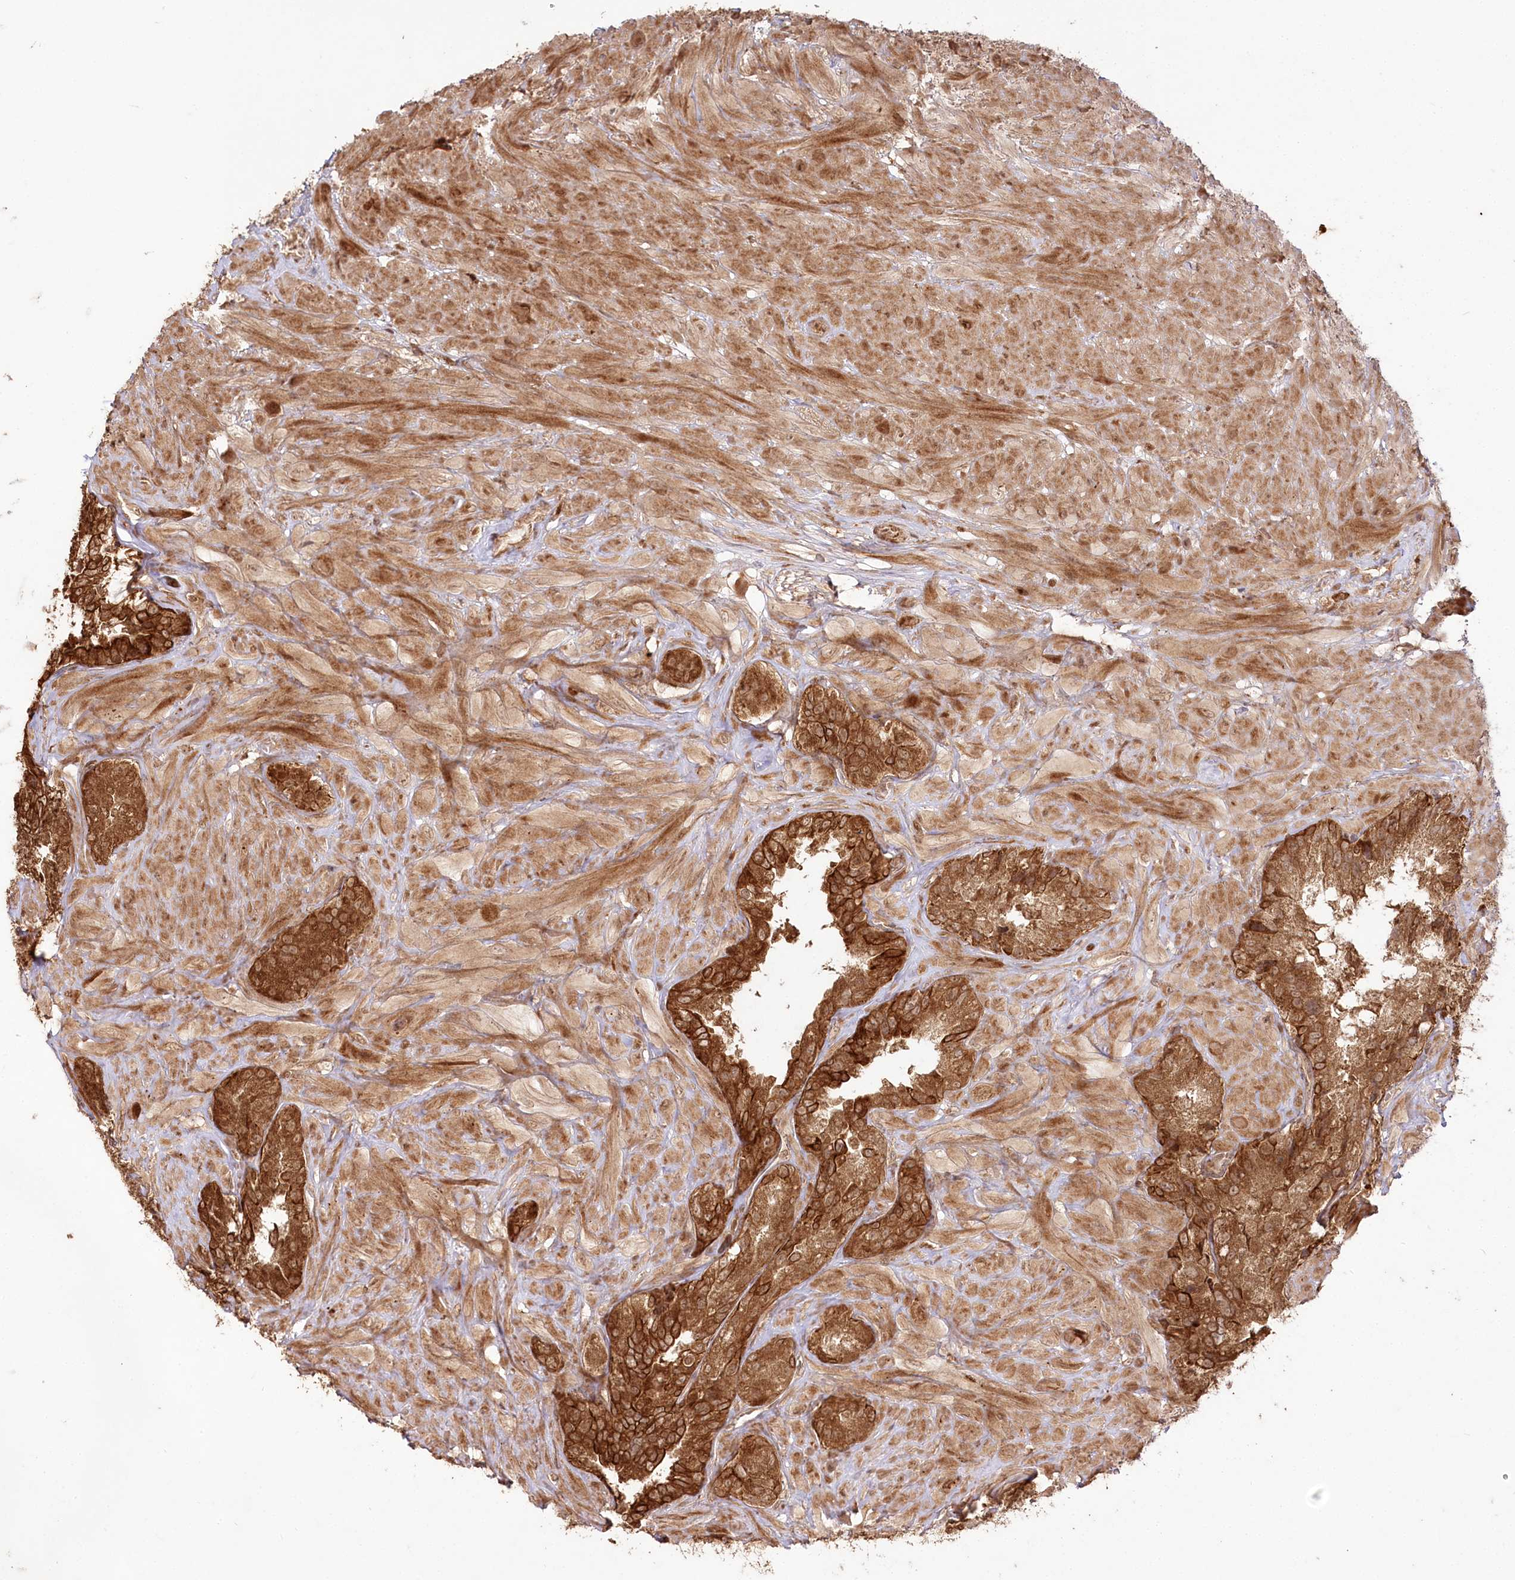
{"staining": {"intensity": "strong", "quantity": ">75%", "location": "cytoplasmic/membranous,nuclear"}, "tissue": "seminal vesicle", "cell_type": "Glandular cells", "image_type": "normal", "snomed": [{"axis": "morphology", "description": "Normal tissue, NOS"}, {"axis": "topography", "description": "Seminal veicle"}, {"axis": "topography", "description": "Peripheral nerve tissue"}], "caption": "The micrograph reveals immunohistochemical staining of benign seminal vesicle. There is strong cytoplasmic/membranous,nuclear positivity is appreciated in approximately >75% of glandular cells.", "gene": "ULK2", "patient": {"sex": "male", "age": 67}}